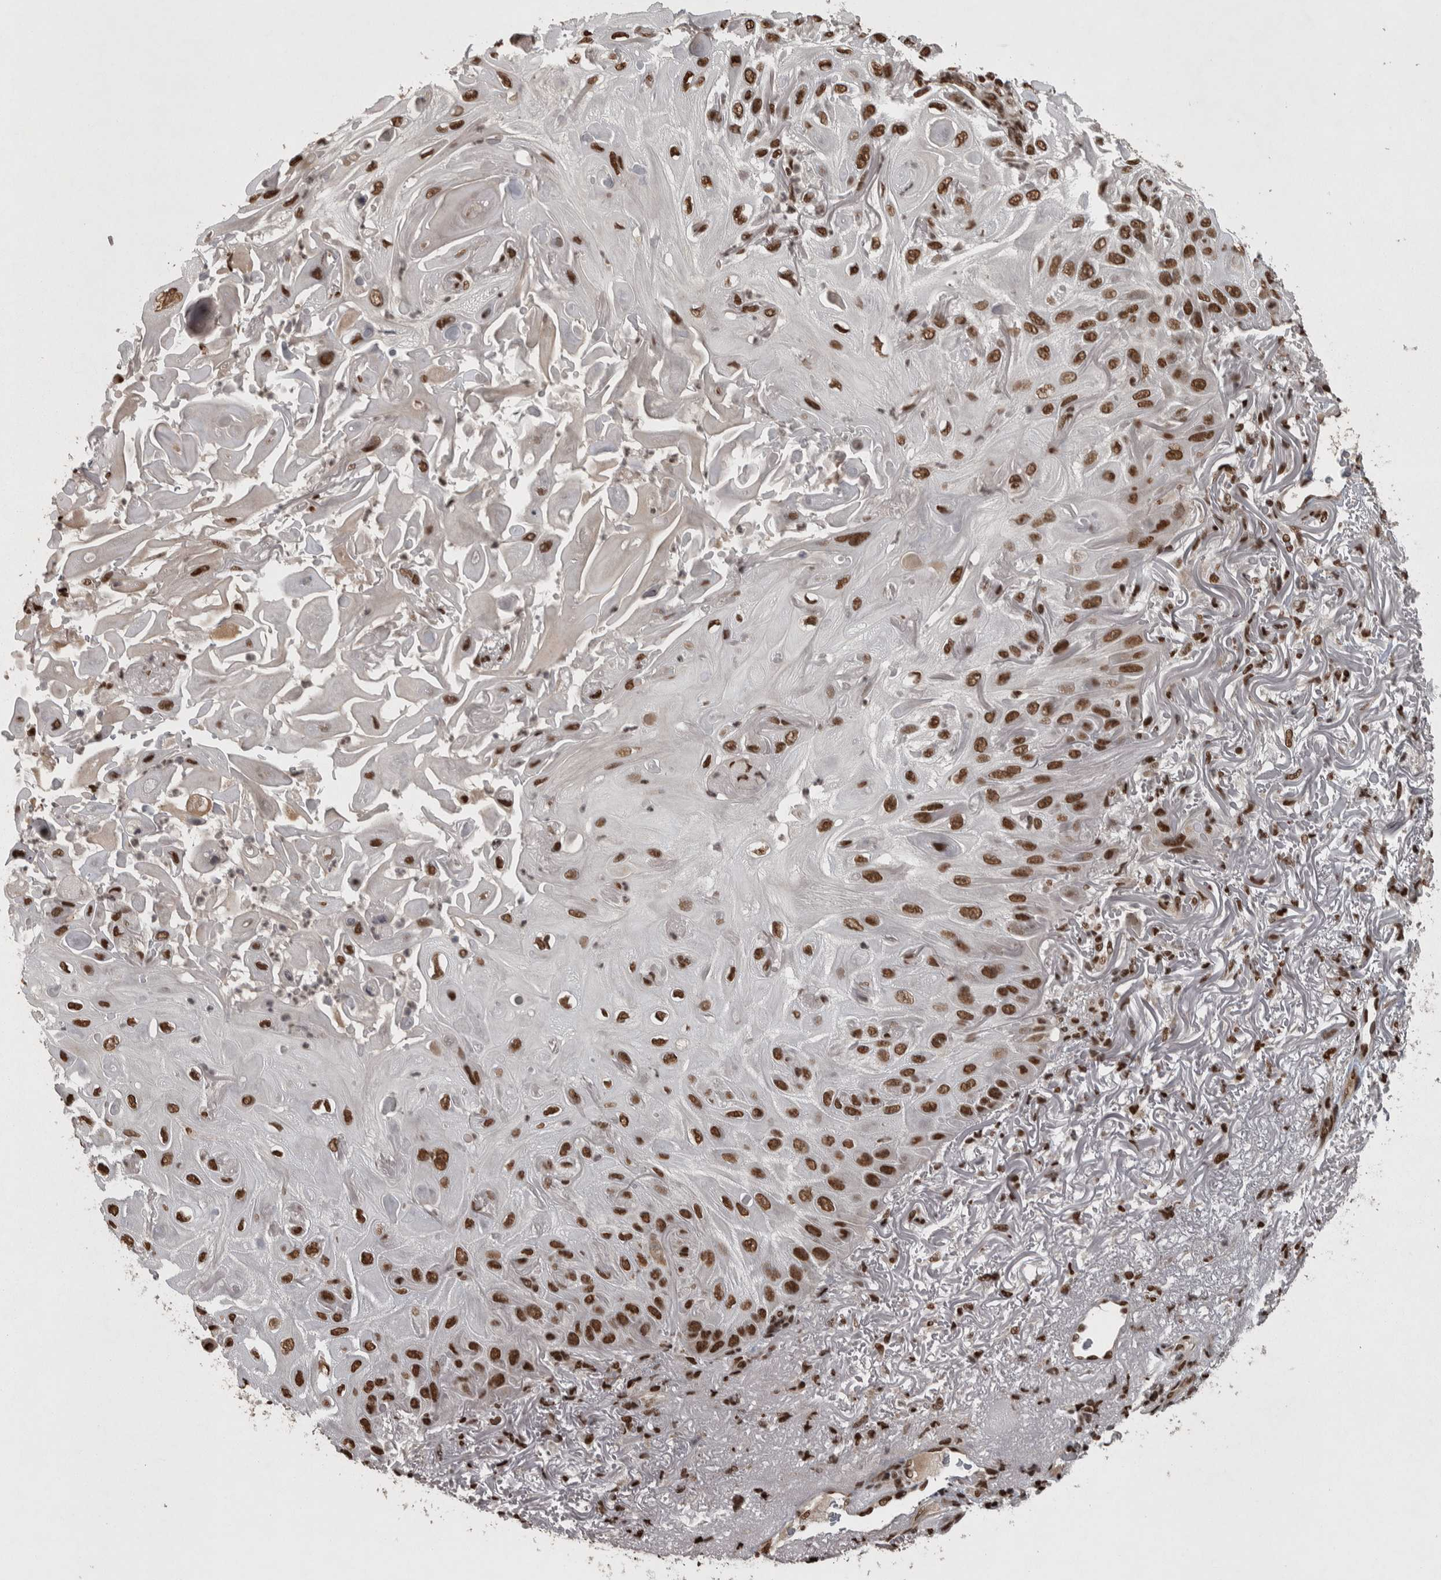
{"staining": {"intensity": "strong", "quantity": ">75%", "location": "nuclear"}, "tissue": "skin cancer", "cell_type": "Tumor cells", "image_type": "cancer", "snomed": [{"axis": "morphology", "description": "Squamous cell carcinoma, NOS"}, {"axis": "topography", "description": "Skin"}], "caption": "Skin cancer stained with immunohistochemistry (IHC) exhibits strong nuclear expression in approximately >75% of tumor cells. (brown staining indicates protein expression, while blue staining denotes nuclei).", "gene": "ZFHX4", "patient": {"sex": "female", "age": 77}}